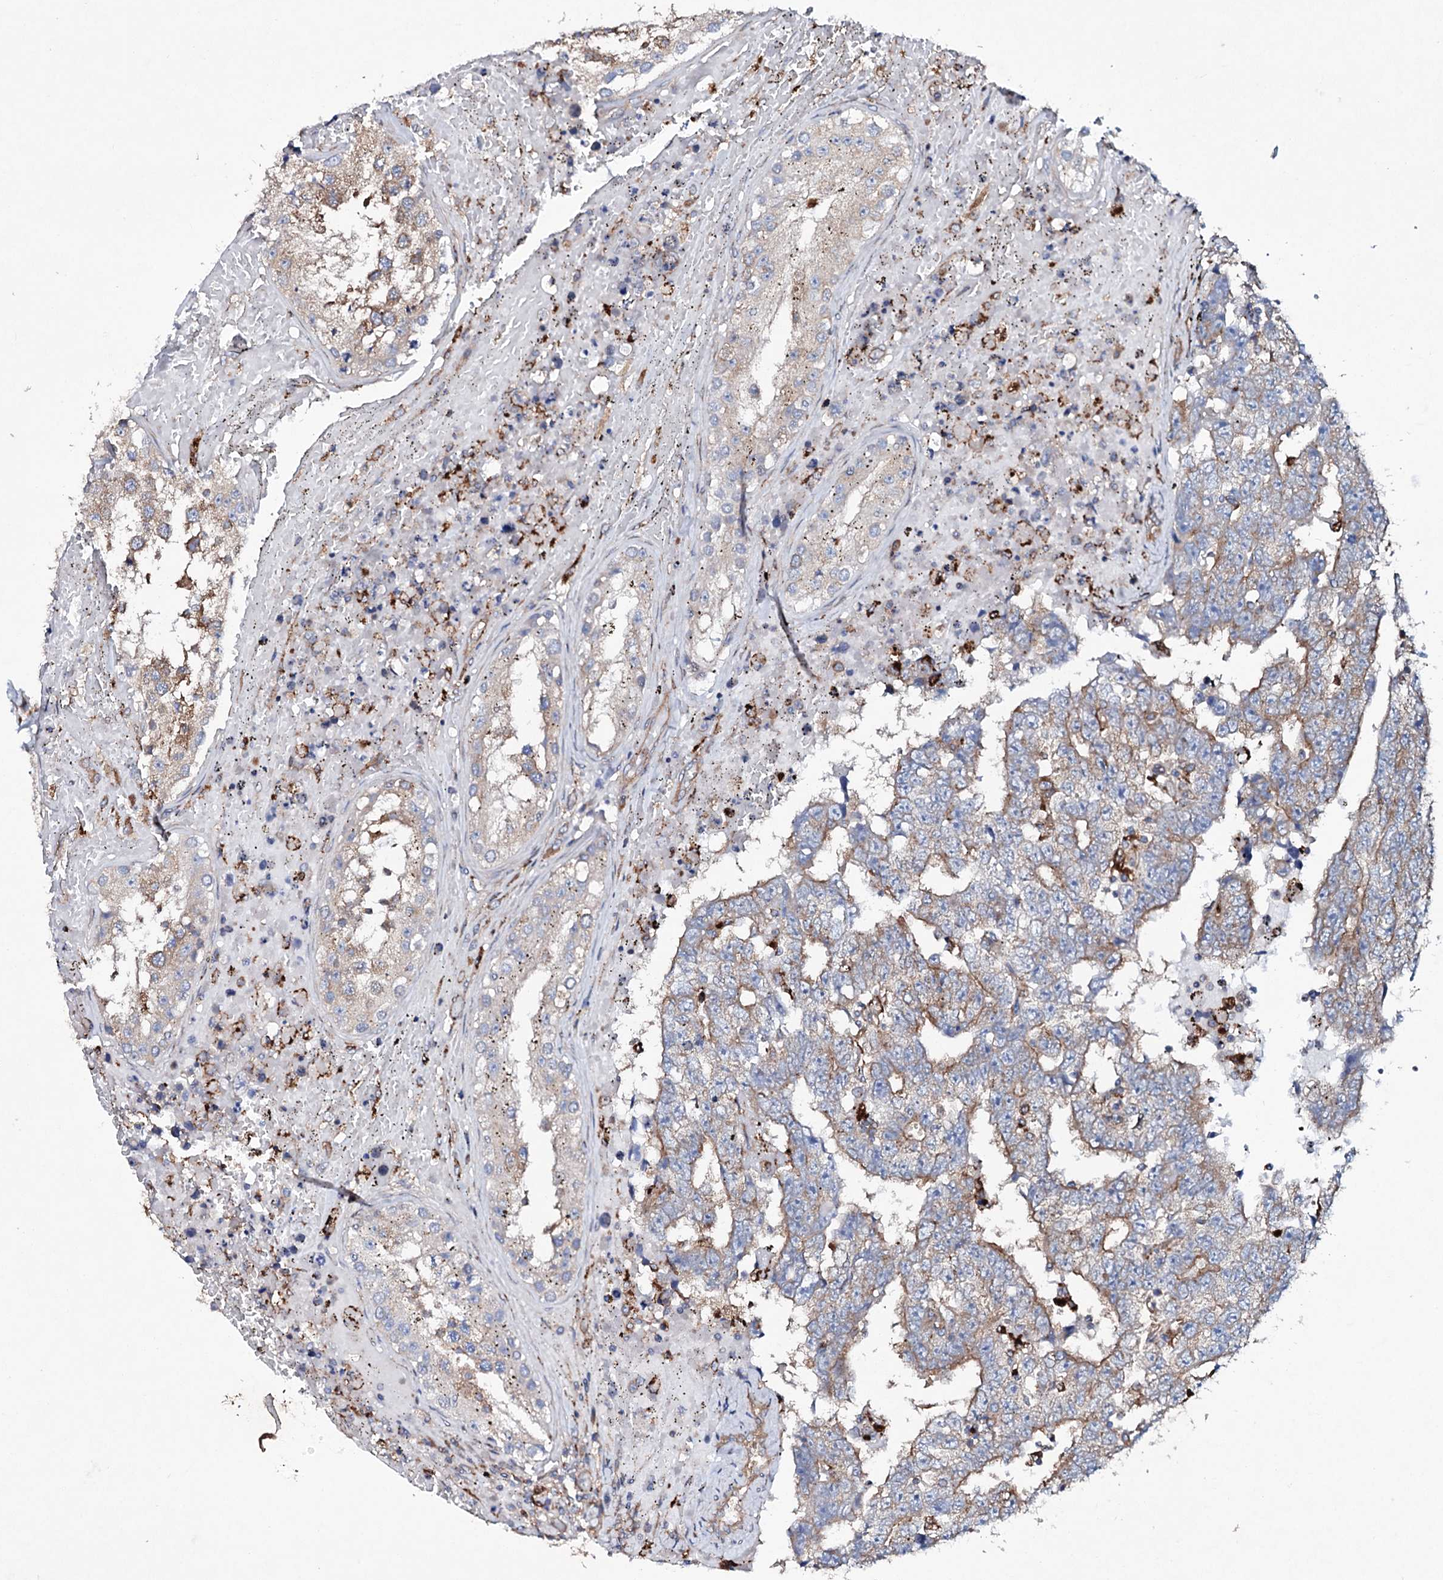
{"staining": {"intensity": "moderate", "quantity": ">75%", "location": "cytoplasmic/membranous"}, "tissue": "testis cancer", "cell_type": "Tumor cells", "image_type": "cancer", "snomed": [{"axis": "morphology", "description": "Carcinoma, Embryonal, NOS"}, {"axis": "topography", "description": "Testis"}], "caption": "IHC of human testis embryonal carcinoma shows medium levels of moderate cytoplasmic/membranous expression in approximately >75% of tumor cells. Using DAB (3,3'-diaminobenzidine) (brown) and hematoxylin (blue) stains, captured at high magnification using brightfield microscopy.", "gene": "P2RX4", "patient": {"sex": "male", "age": 25}}